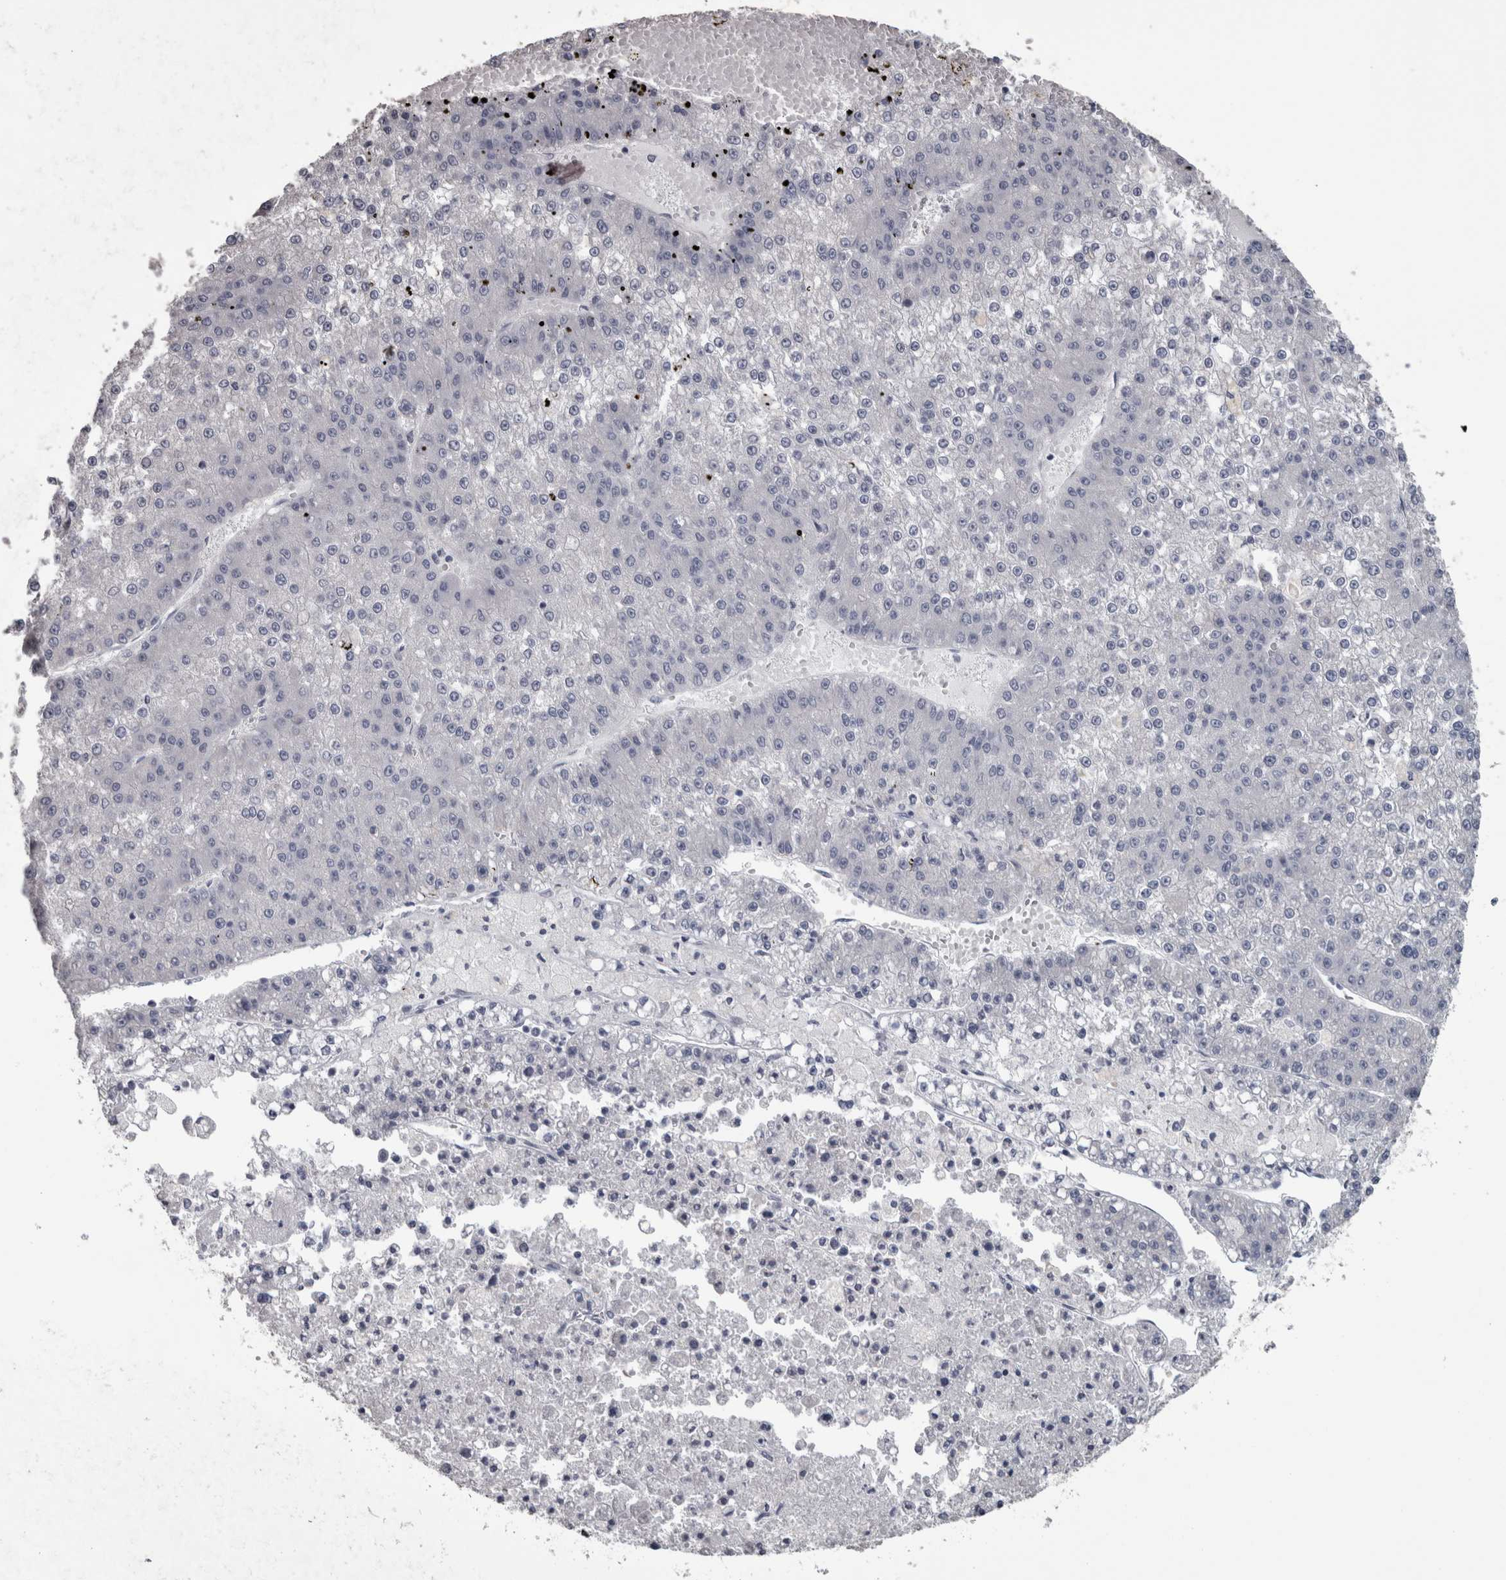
{"staining": {"intensity": "negative", "quantity": "none", "location": "none"}, "tissue": "liver cancer", "cell_type": "Tumor cells", "image_type": "cancer", "snomed": [{"axis": "morphology", "description": "Carcinoma, Hepatocellular, NOS"}, {"axis": "topography", "description": "Liver"}], "caption": "Photomicrograph shows no protein staining in tumor cells of hepatocellular carcinoma (liver) tissue. The staining is performed using DAB brown chromogen with nuclei counter-stained in using hematoxylin.", "gene": "EFEMP2", "patient": {"sex": "female", "age": 73}}